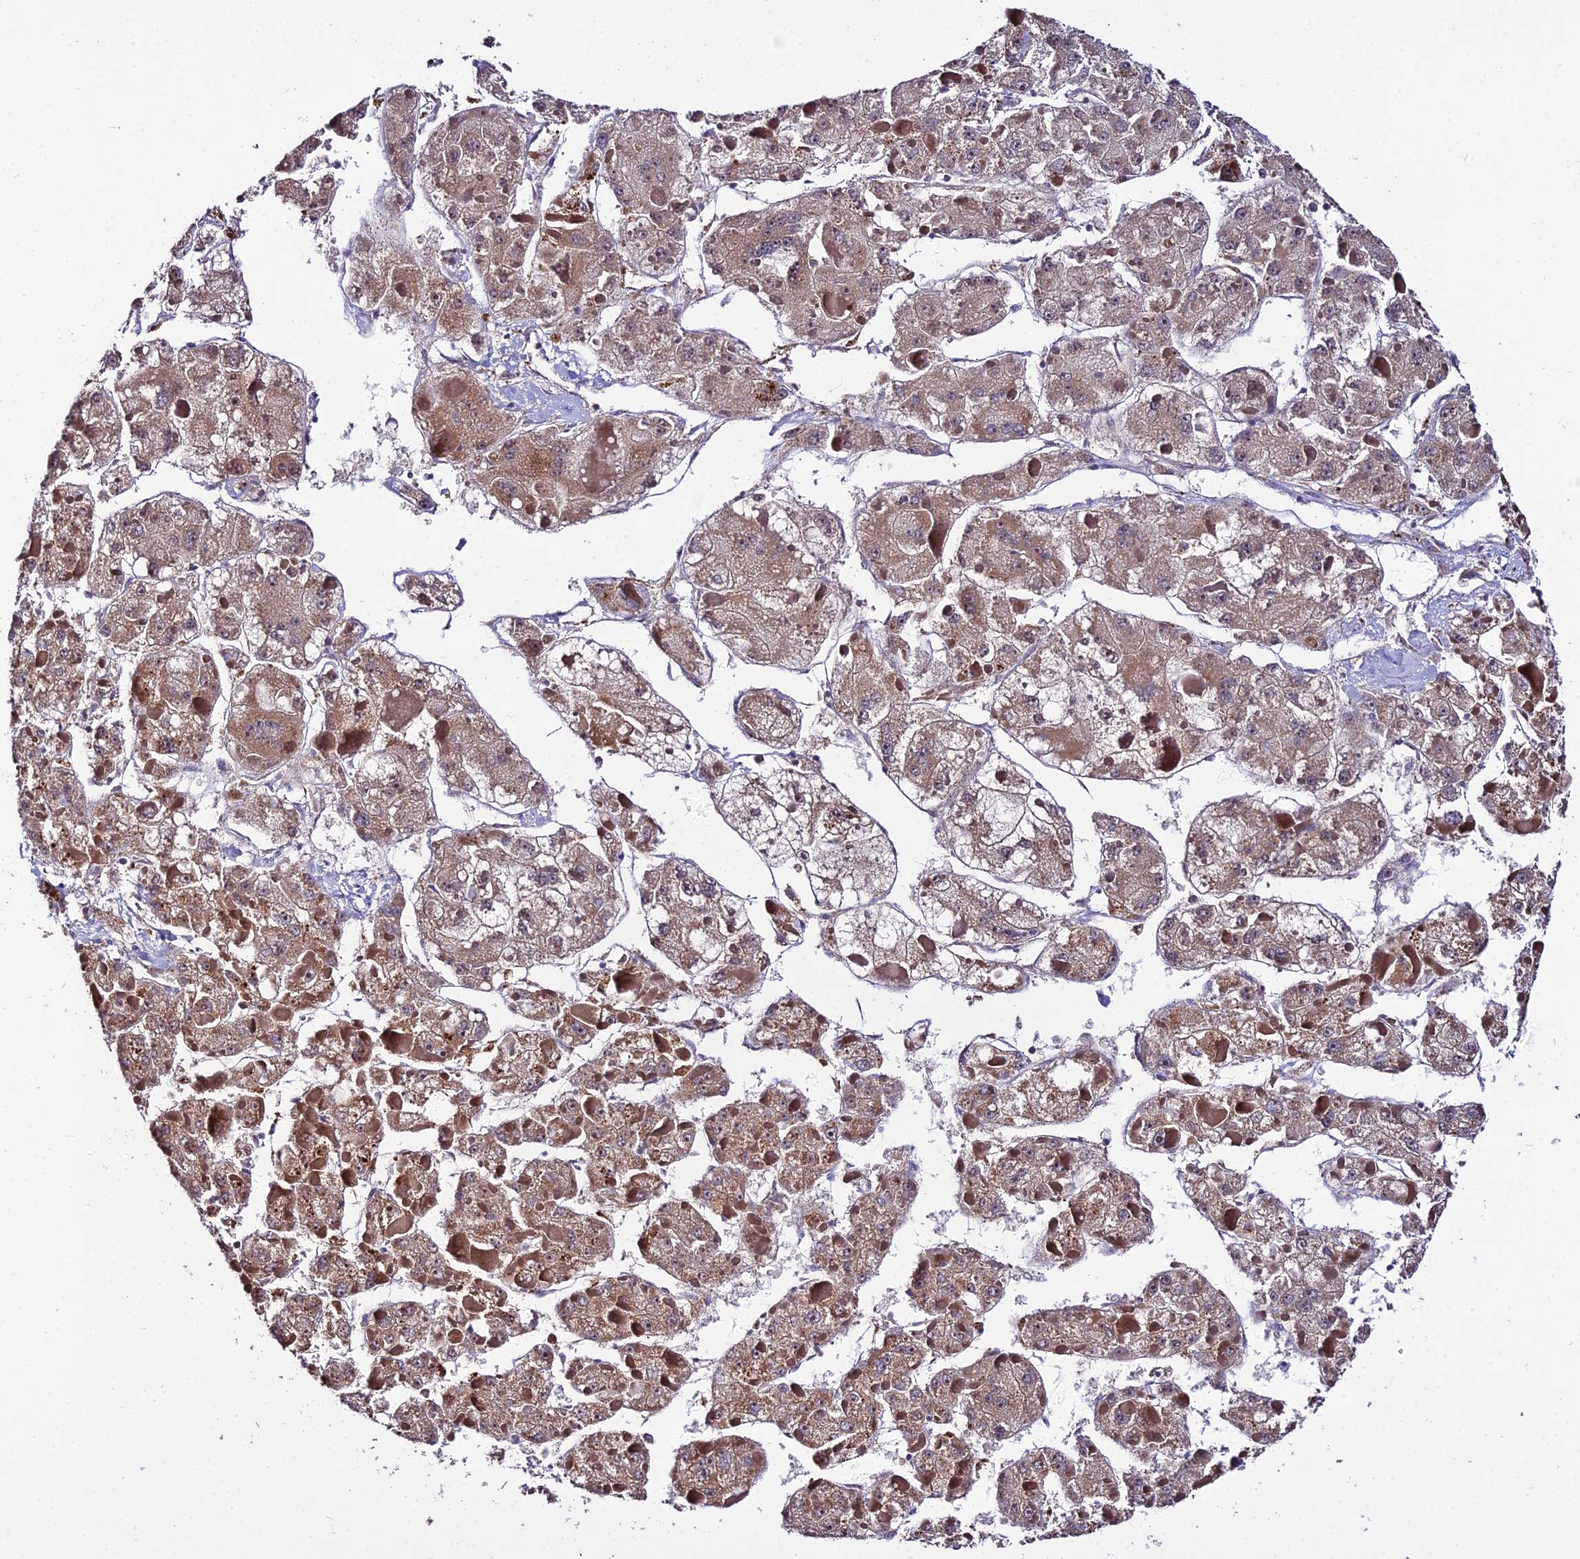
{"staining": {"intensity": "moderate", "quantity": "25%-75%", "location": "cytoplasmic/membranous"}, "tissue": "liver cancer", "cell_type": "Tumor cells", "image_type": "cancer", "snomed": [{"axis": "morphology", "description": "Carcinoma, Hepatocellular, NOS"}, {"axis": "topography", "description": "Liver"}], "caption": "Immunohistochemical staining of liver cancer shows medium levels of moderate cytoplasmic/membranous protein expression in approximately 25%-75% of tumor cells. (Brightfield microscopy of DAB IHC at high magnification).", "gene": "CIB3", "patient": {"sex": "female", "age": 73}}